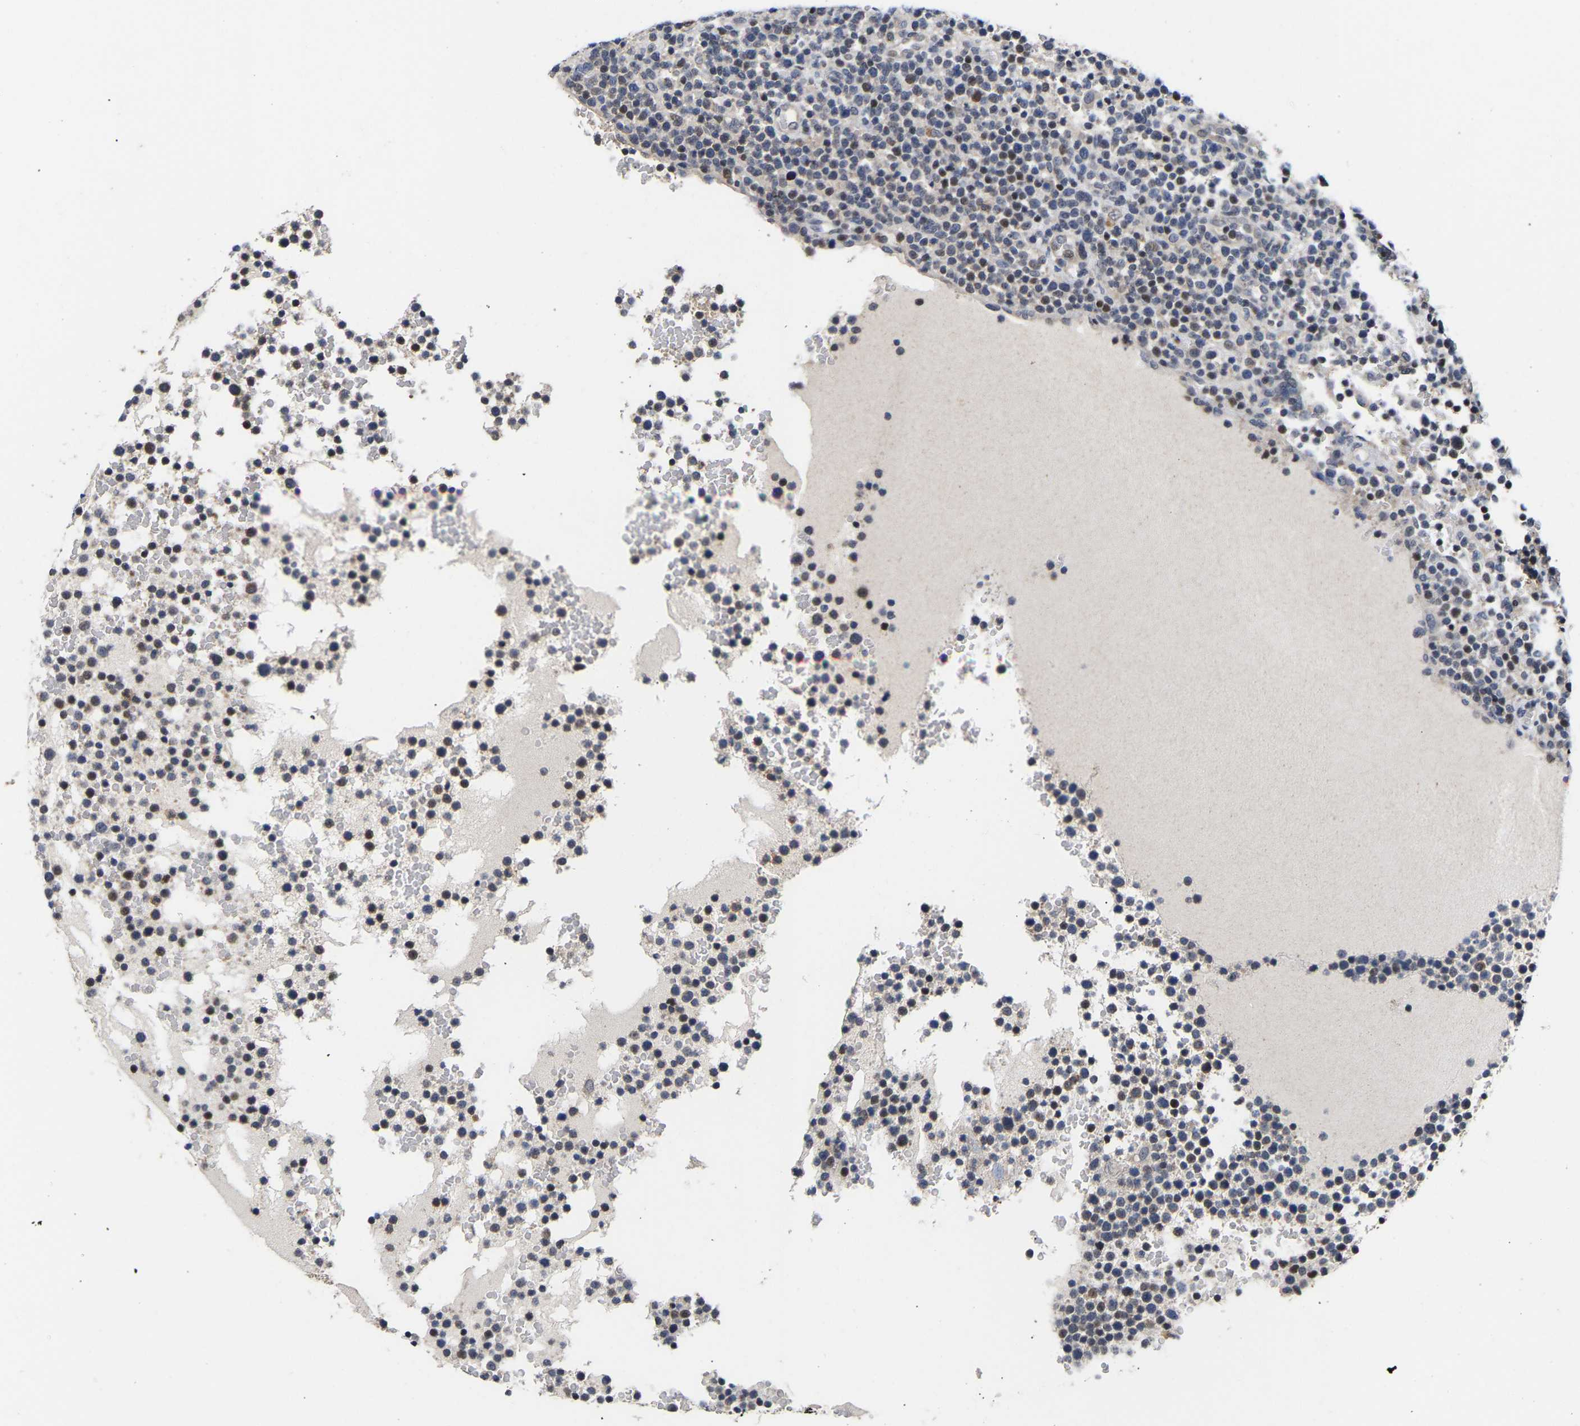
{"staining": {"intensity": "weak", "quantity": "<25%", "location": "nuclear"}, "tissue": "lymphoma", "cell_type": "Tumor cells", "image_type": "cancer", "snomed": [{"axis": "morphology", "description": "Malignant lymphoma, non-Hodgkin's type, High grade"}, {"axis": "topography", "description": "Lymph node"}], "caption": "The histopathology image reveals no staining of tumor cells in lymphoma.", "gene": "PTRHD1", "patient": {"sex": "male", "age": 61}}